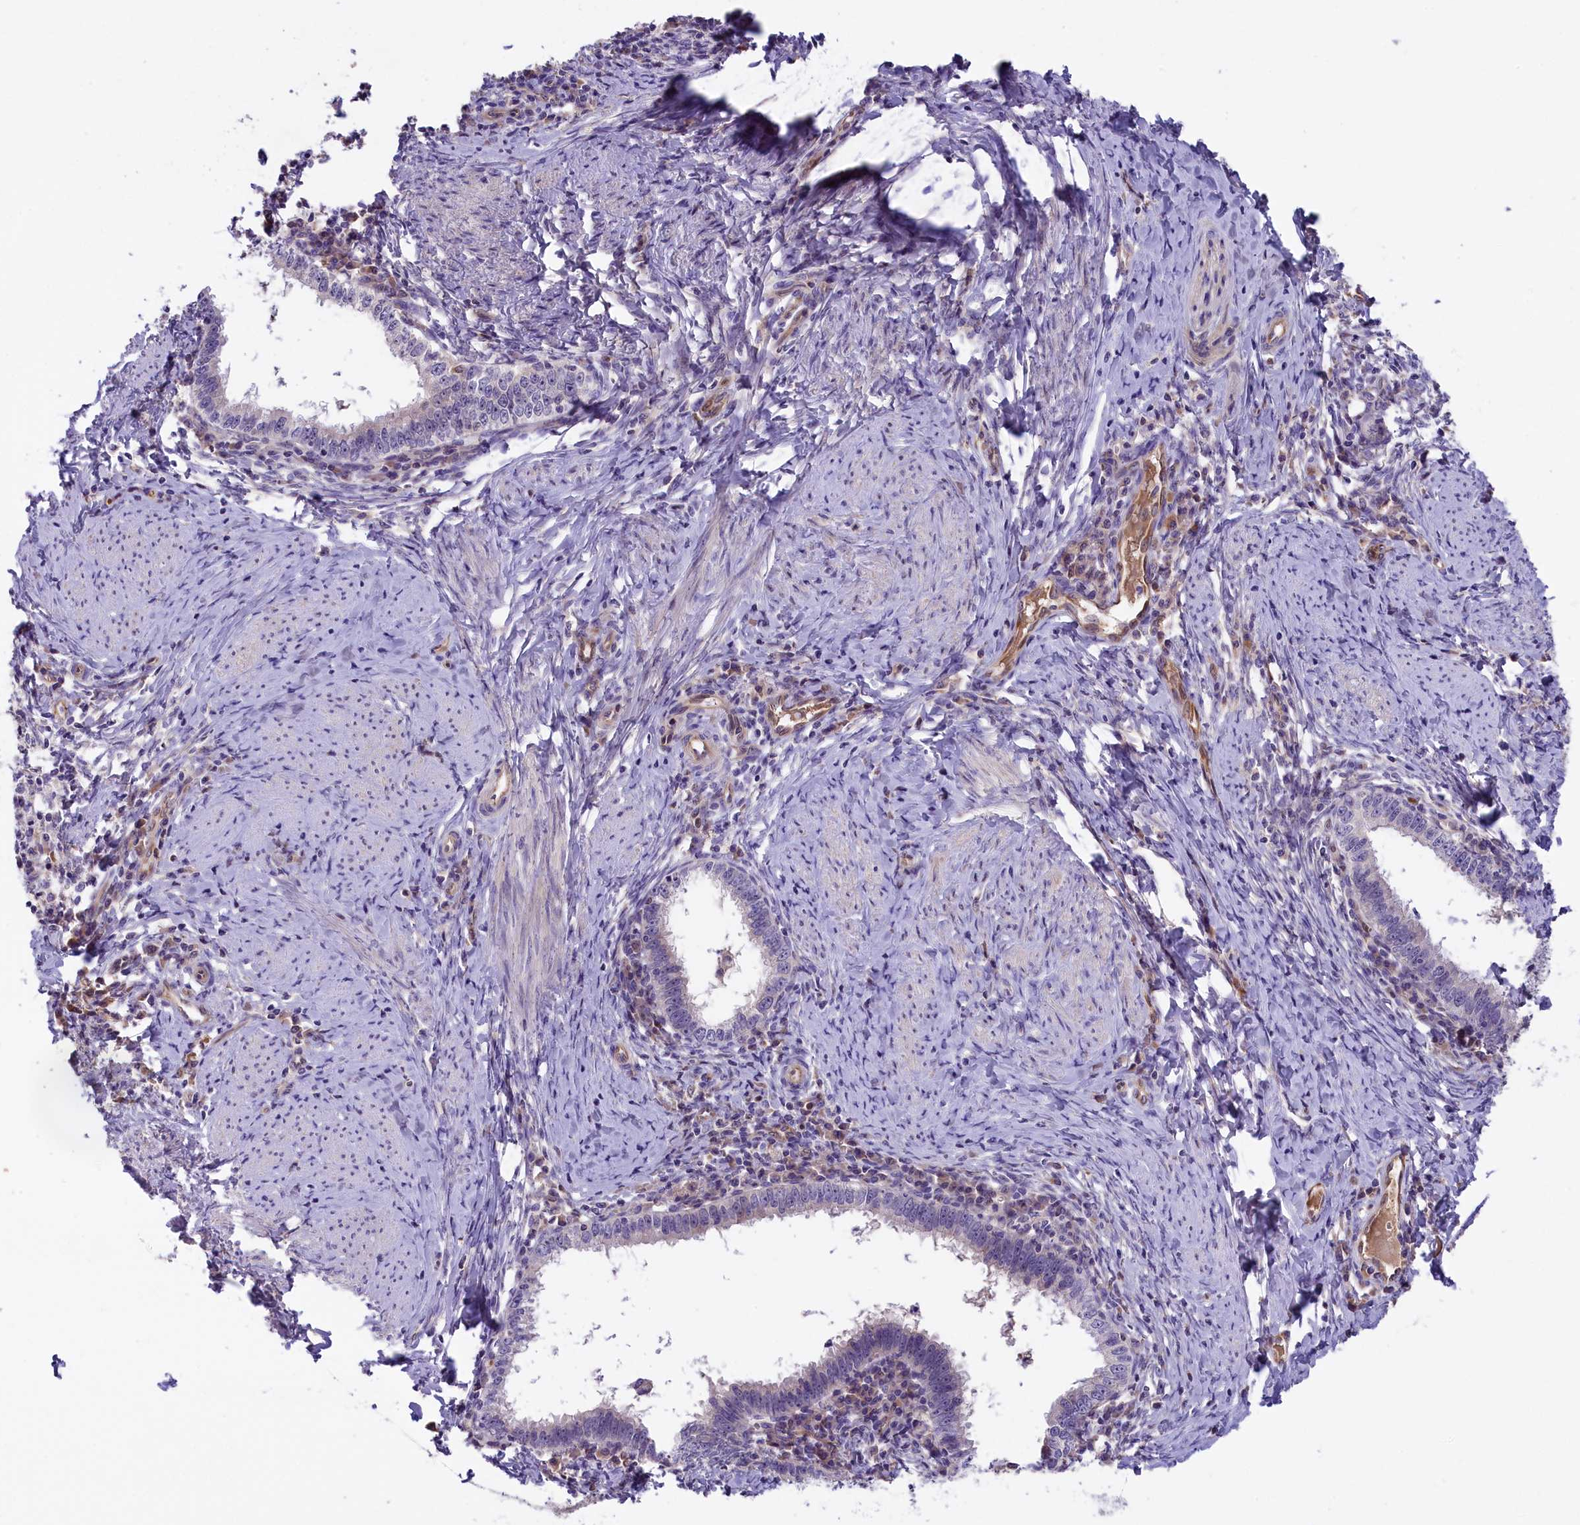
{"staining": {"intensity": "negative", "quantity": "none", "location": "none"}, "tissue": "cervical cancer", "cell_type": "Tumor cells", "image_type": "cancer", "snomed": [{"axis": "morphology", "description": "Adenocarcinoma, NOS"}, {"axis": "topography", "description": "Cervix"}], "caption": "Tumor cells are negative for brown protein staining in cervical adenocarcinoma.", "gene": "CCDC32", "patient": {"sex": "female", "age": 36}}